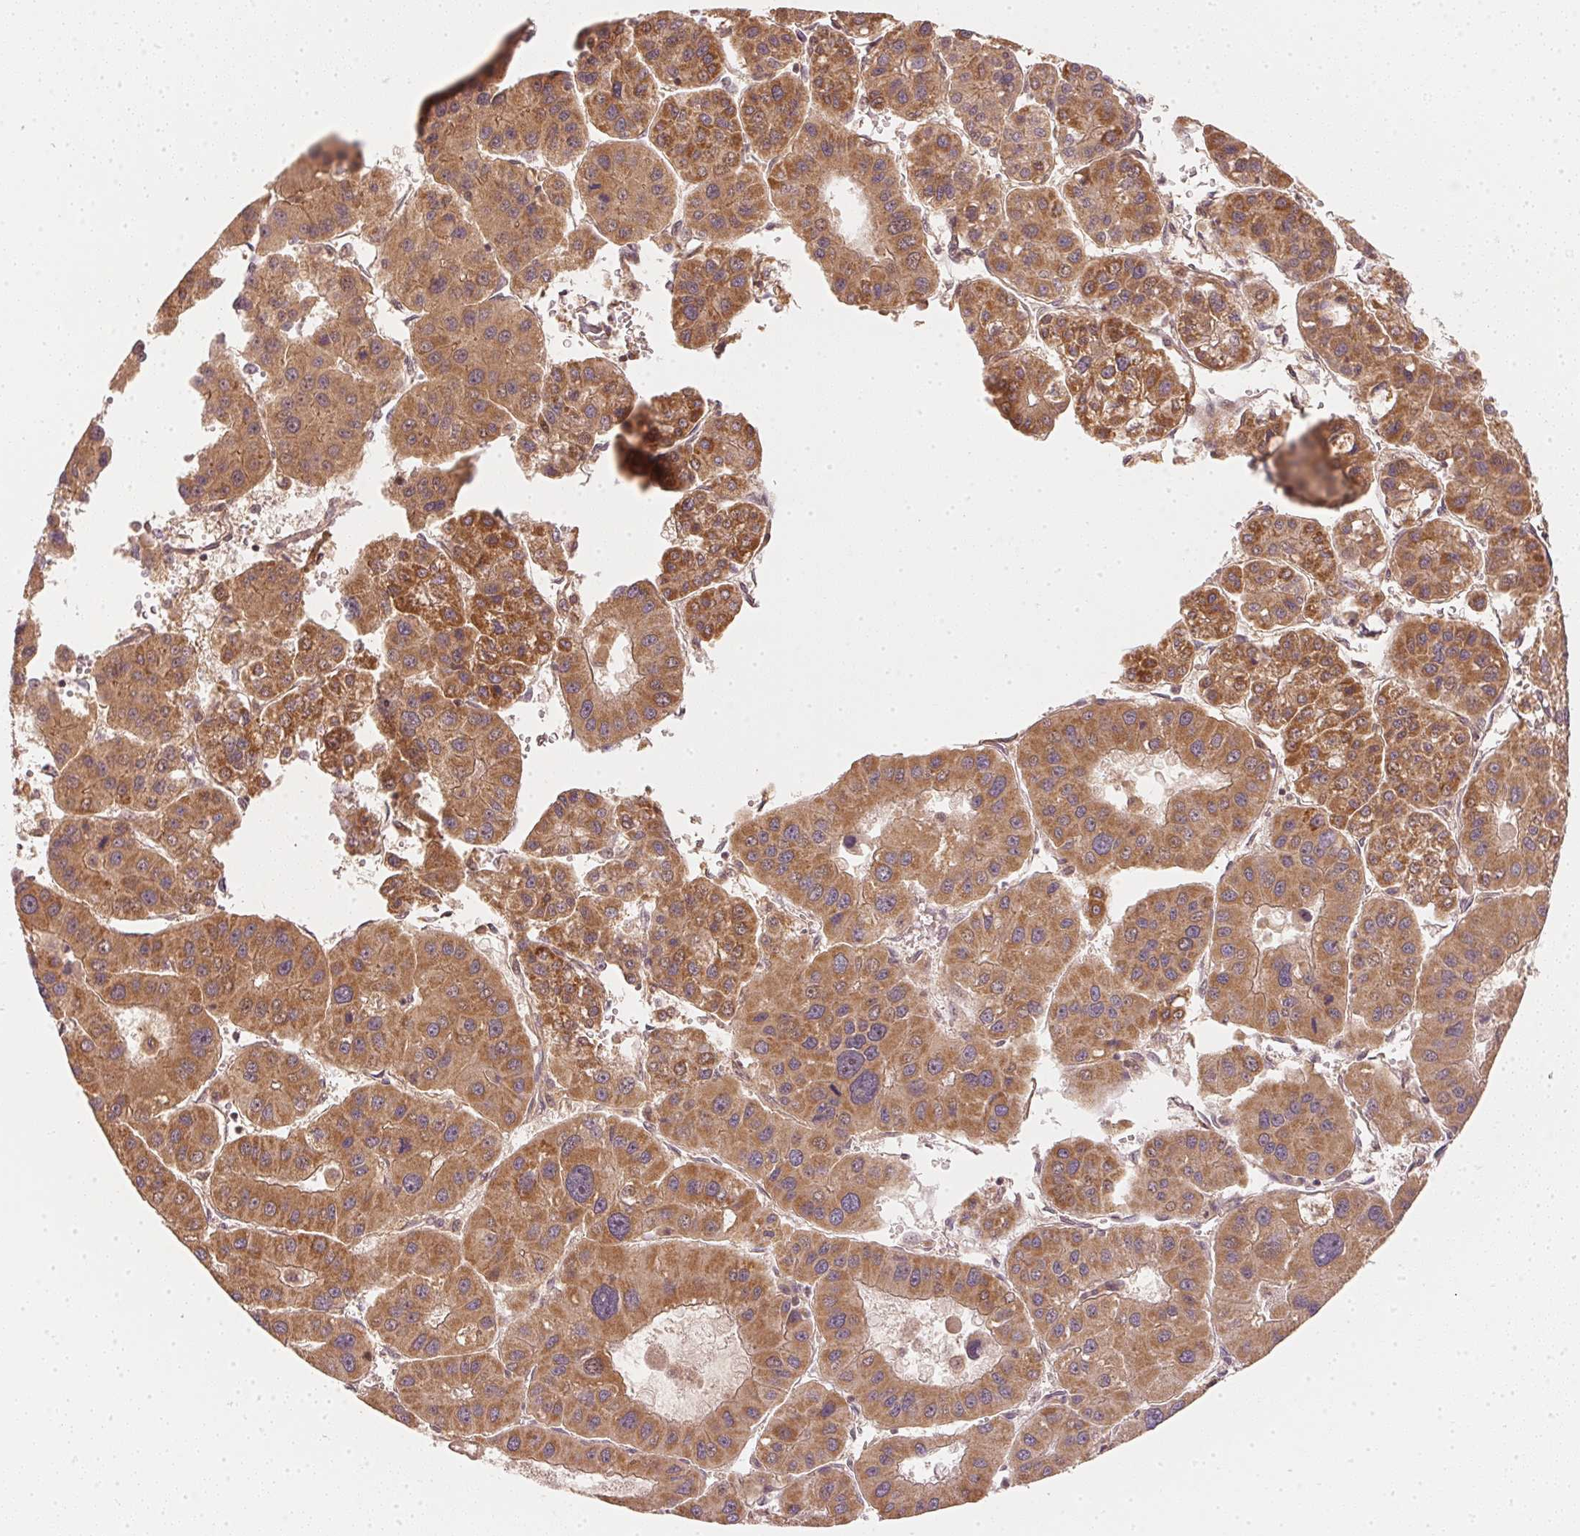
{"staining": {"intensity": "moderate", "quantity": ">75%", "location": "cytoplasmic/membranous"}, "tissue": "liver cancer", "cell_type": "Tumor cells", "image_type": "cancer", "snomed": [{"axis": "morphology", "description": "Carcinoma, Hepatocellular, NOS"}, {"axis": "topography", "description": "Liver"}], "caption": "Hepatocellular carcinoma (liver) stained with DAB (3,3'-diaminobenzidine) IHC displays medium levels of moderate cytoplasmic/membranous positivity in approximately >75% of tumor cells.", "gene": "WDR54", "patient": {"sex": "male", "age": 73}}